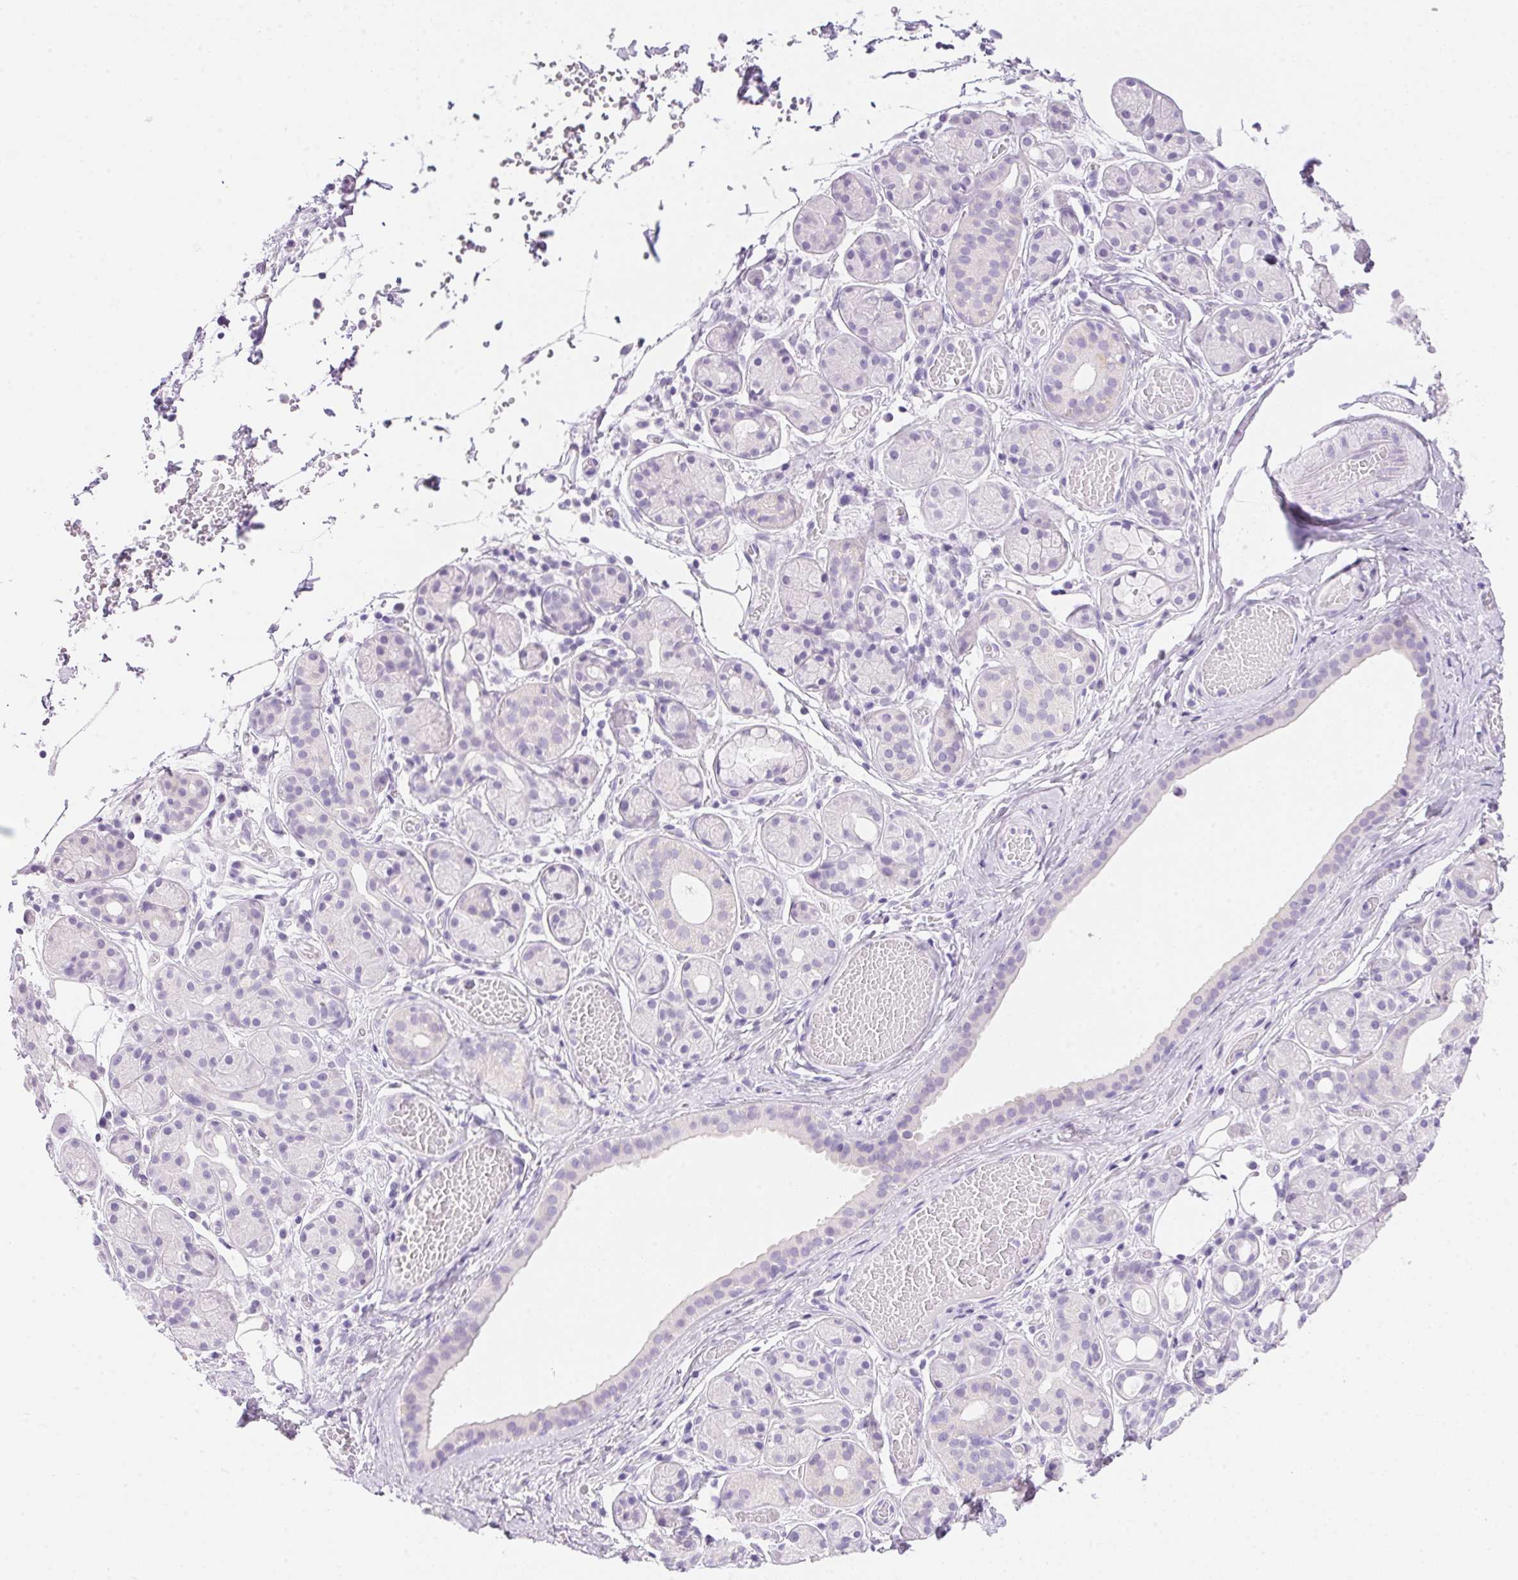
{"staining": {"intensity": "negative", "quantity": "none", "location": "none"}, "tissue": "salivary gland", "cell_type": "Glandular cells", "image_type": "normal", "snomed": [{"axis": "morphology", "description": "Normal tissue, NOS"}, {"axis": "topography", "description": "Salivary gland"}, {"axis": "topography", "description": "Peripheral nerve tissue"}], "caption": "Immunohistochemistry (IHC) of unremarkable human salivary gland displays no expression in glandular cells.", "gene": "DHCR24", "patient": {"sex": "male", "age": 71}}